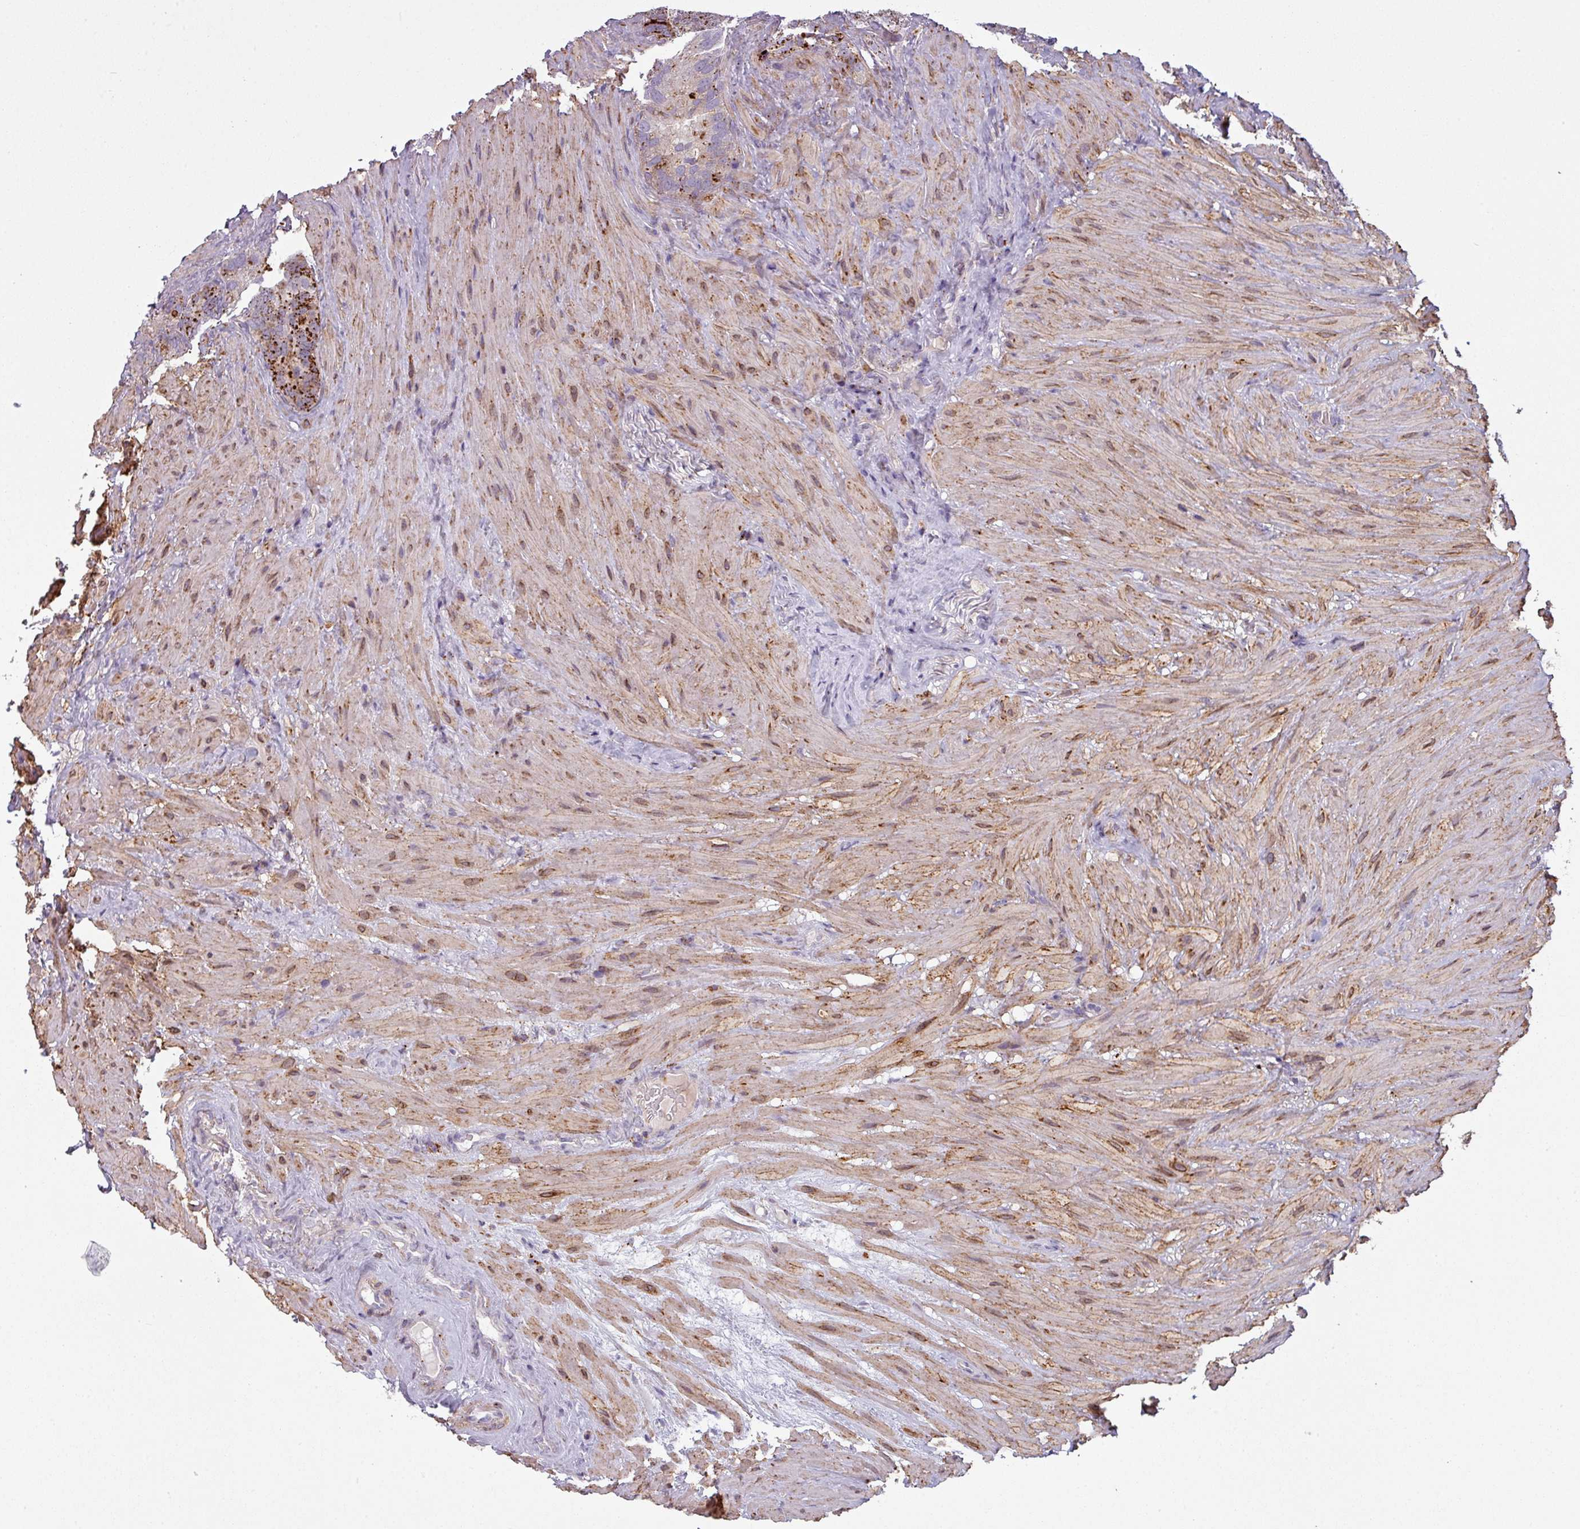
{"staining": {"intensity": "strong", "quantity": ">75%", "location": "cytoplasmic/membranous"}, "tissue": "seminal vesicle", "cell_type": "Glandular cells", "image_type": "normal", "snomed": [{"axis": "morphology", "description": "Normal tissue, NOS"}, {"axis": "topography", "description": "Seminal veicle"}], "caption": "Immunohistochemical staining of benign human seminal vesicle reveals >75% levels of strong cytoplasmic/membranous protein positivity in about >75% of glandular cells. (DAB (3,3'-diaminobenzidine) IHC with brightfield microscopy, high magnification).", "gene": "MAP7D2", "patient": {"sex": "male", "age": 62}}